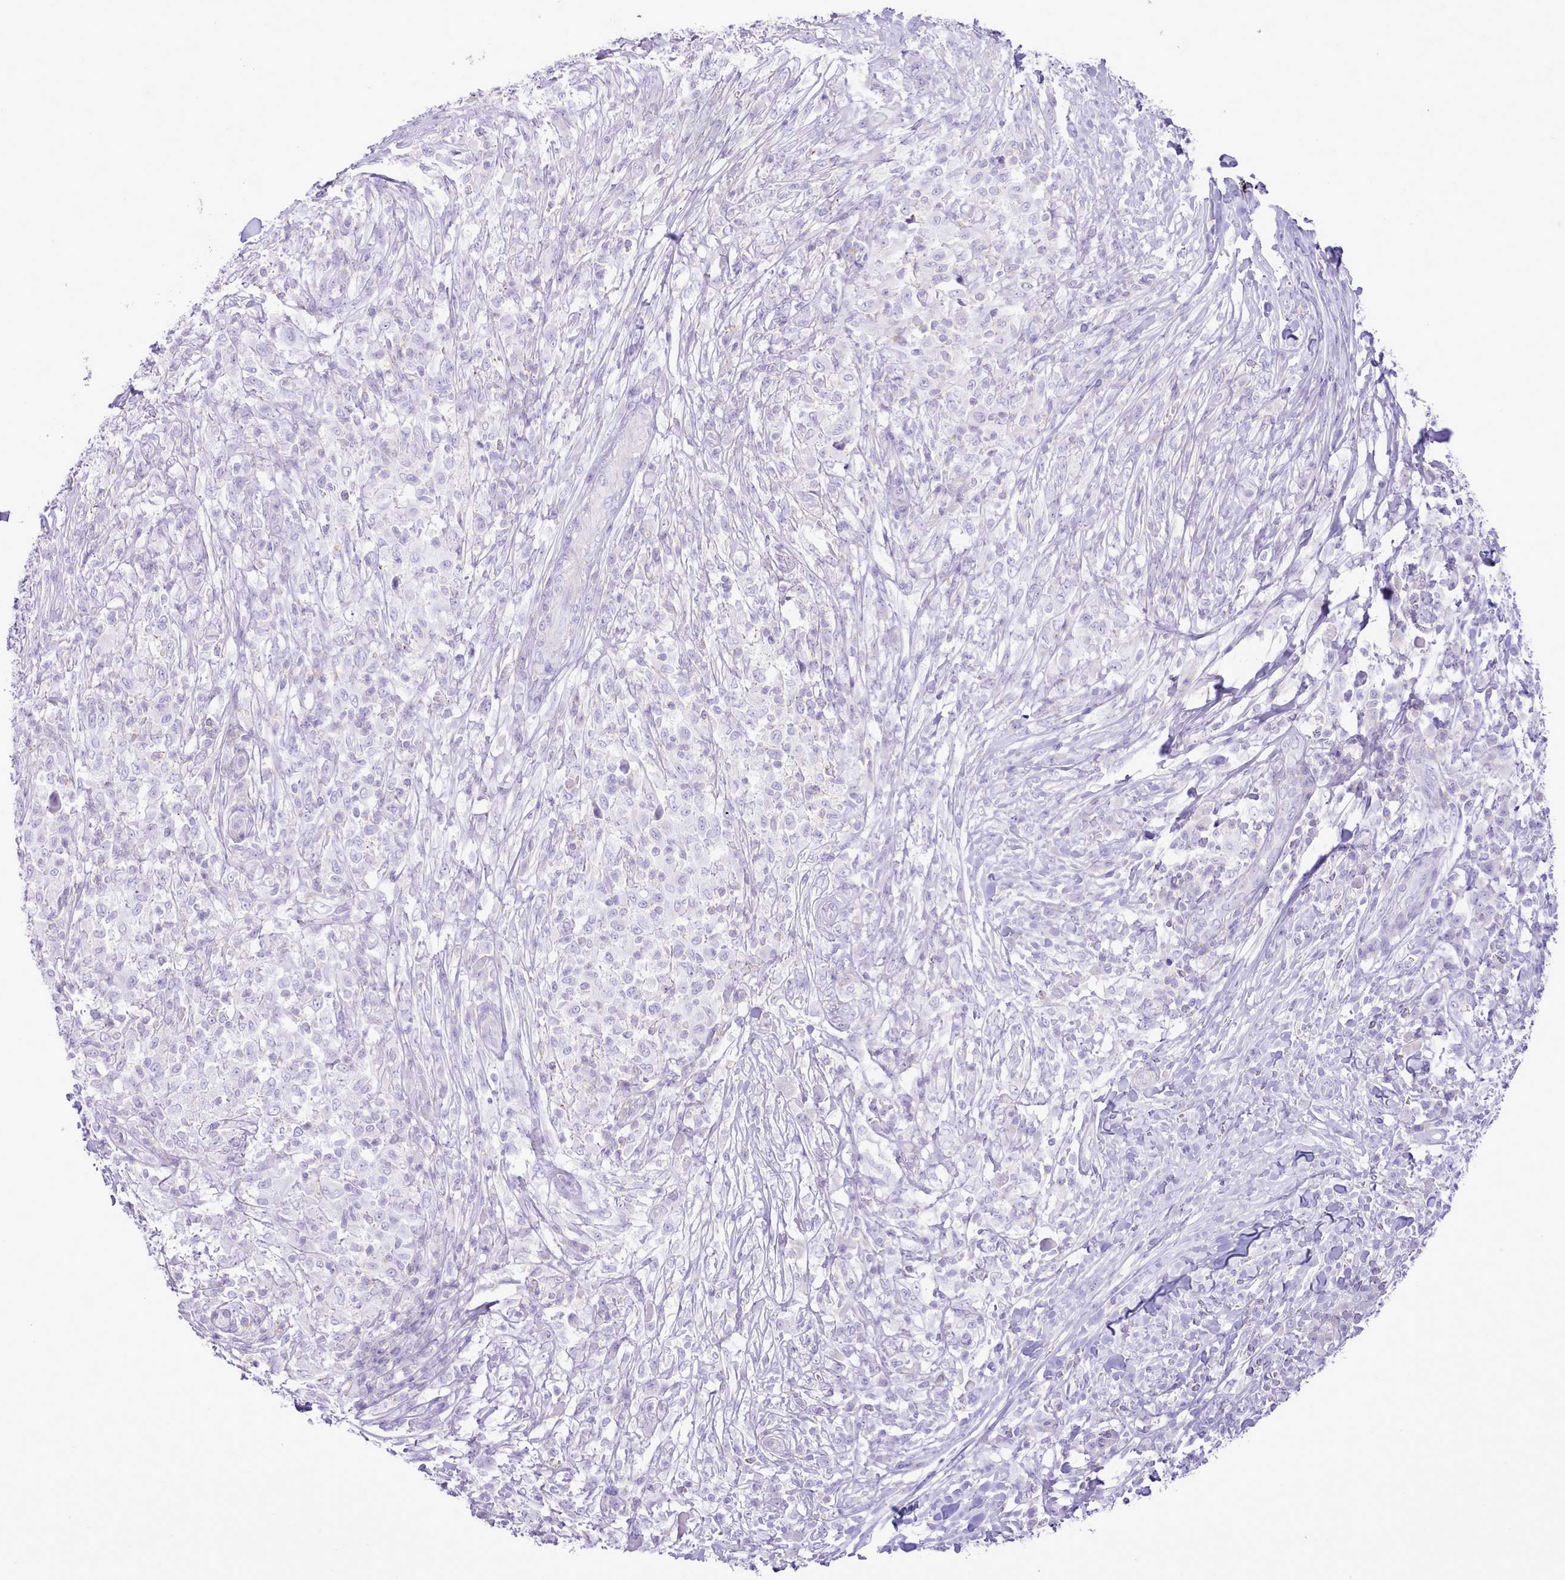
{"staining": {"intensity": "negative", "quantity": "none", "location": "none"}, "tissue": "melanoma", "cell_type": "Tumor cells", "image_type": "cancer", "snomed": [{"axis": "morphology", "description": "Malignant melanoma, NOS"}, {"axis": "topography", "description": "Skin"}], "caption": "The image displays no staining of tumor cells in malignant melanoma.", "gene": "MDFI", "patient": {"sex": "male", "age": 66}}